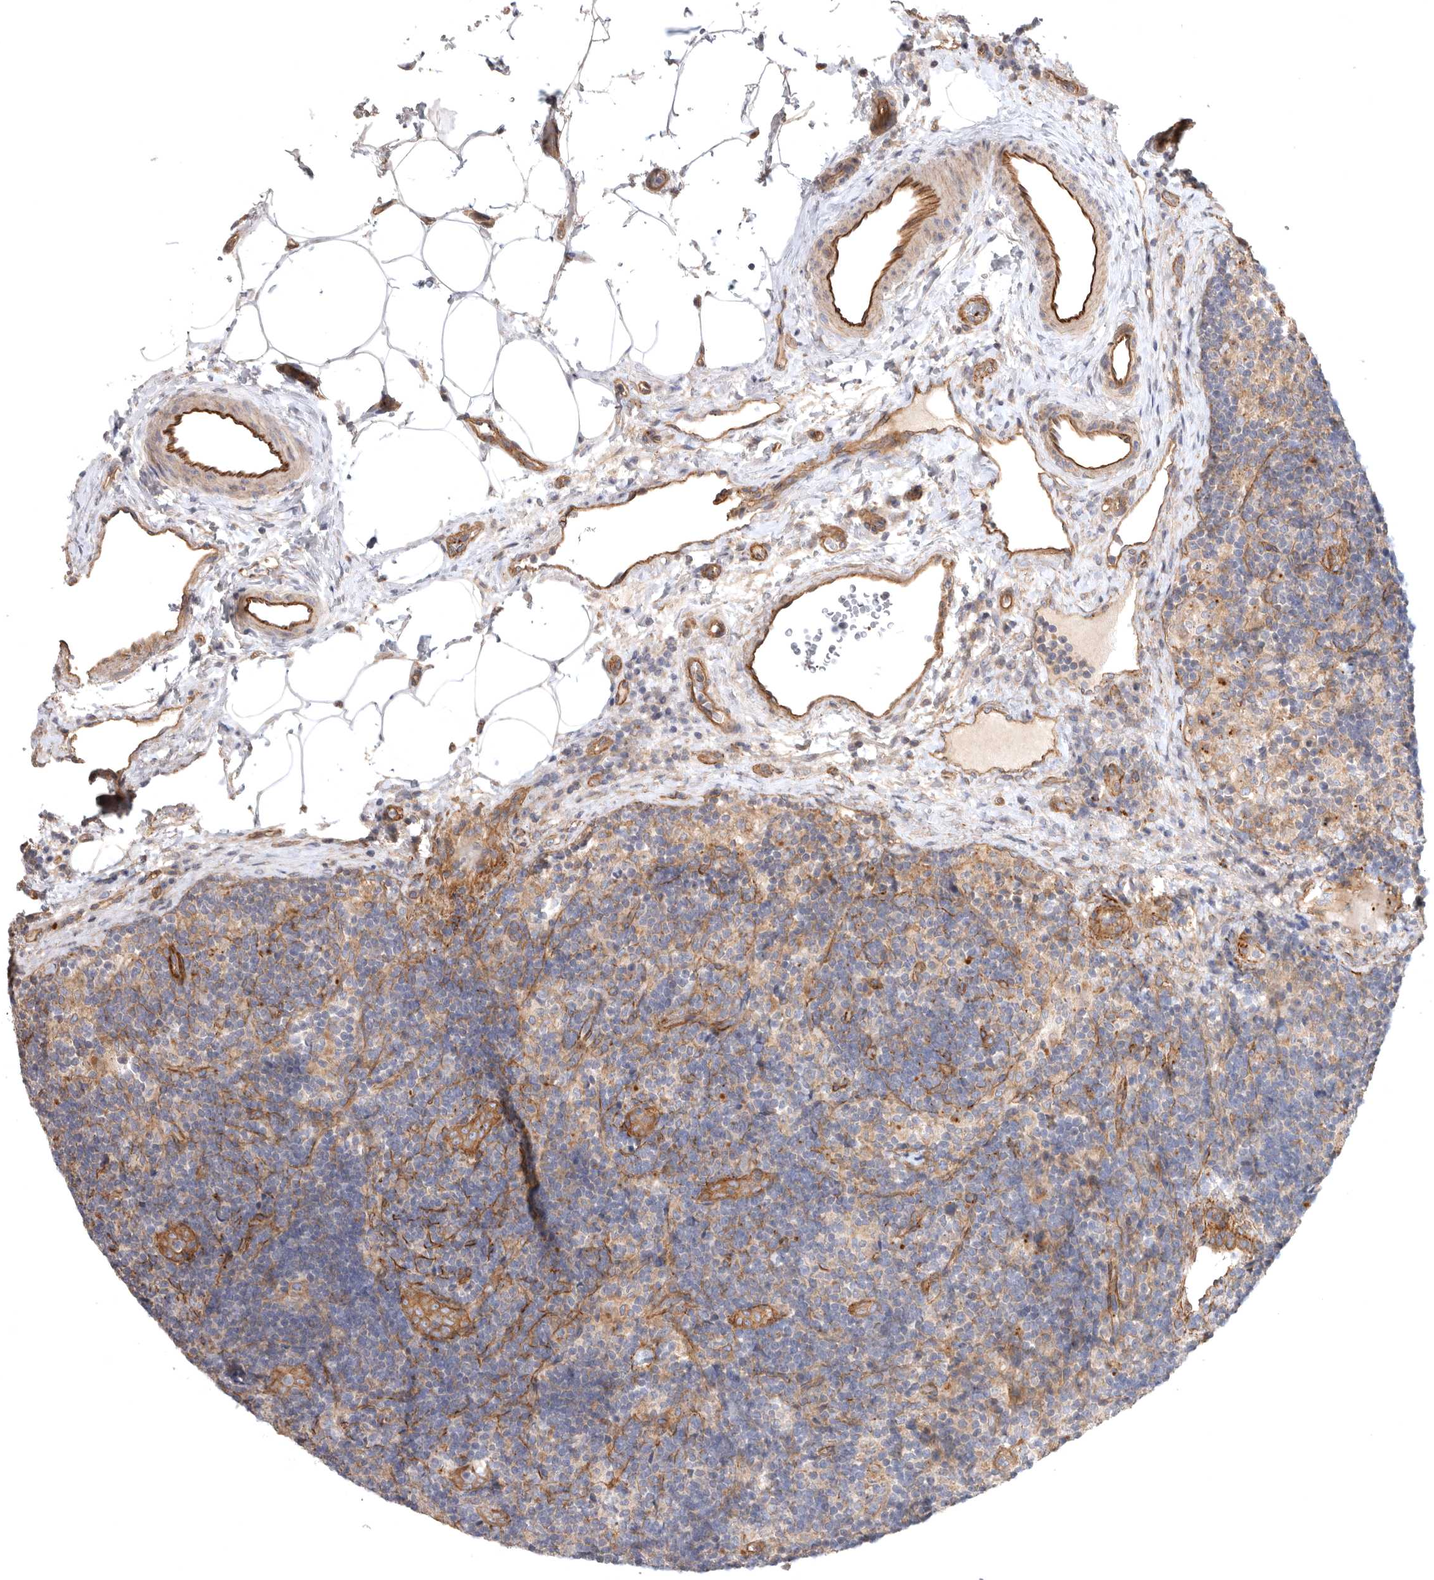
{"staining": {"intensity": "moderate", "quantity": "25%-75%", "location": "cytoplasmic/membranous"}, "tissue": "lymph node", "cell_type": "Germinal center cells", "image_type": "normal", "snomed": [{"axis": "morphology", "description": "Normal tissue, NOS"}, {"axis": "topography", "description": "Lymph node"}], "caption": "High-power microscopy captured an immunohistochemistry (IHC) micrograph of benign lymph node, revealing moderate cytoplasmic/membranous expression in approximately 25%-75% of germinal center cells.", "gene": "LONRF1", "patient": {"sex": "female", "age": 22}}